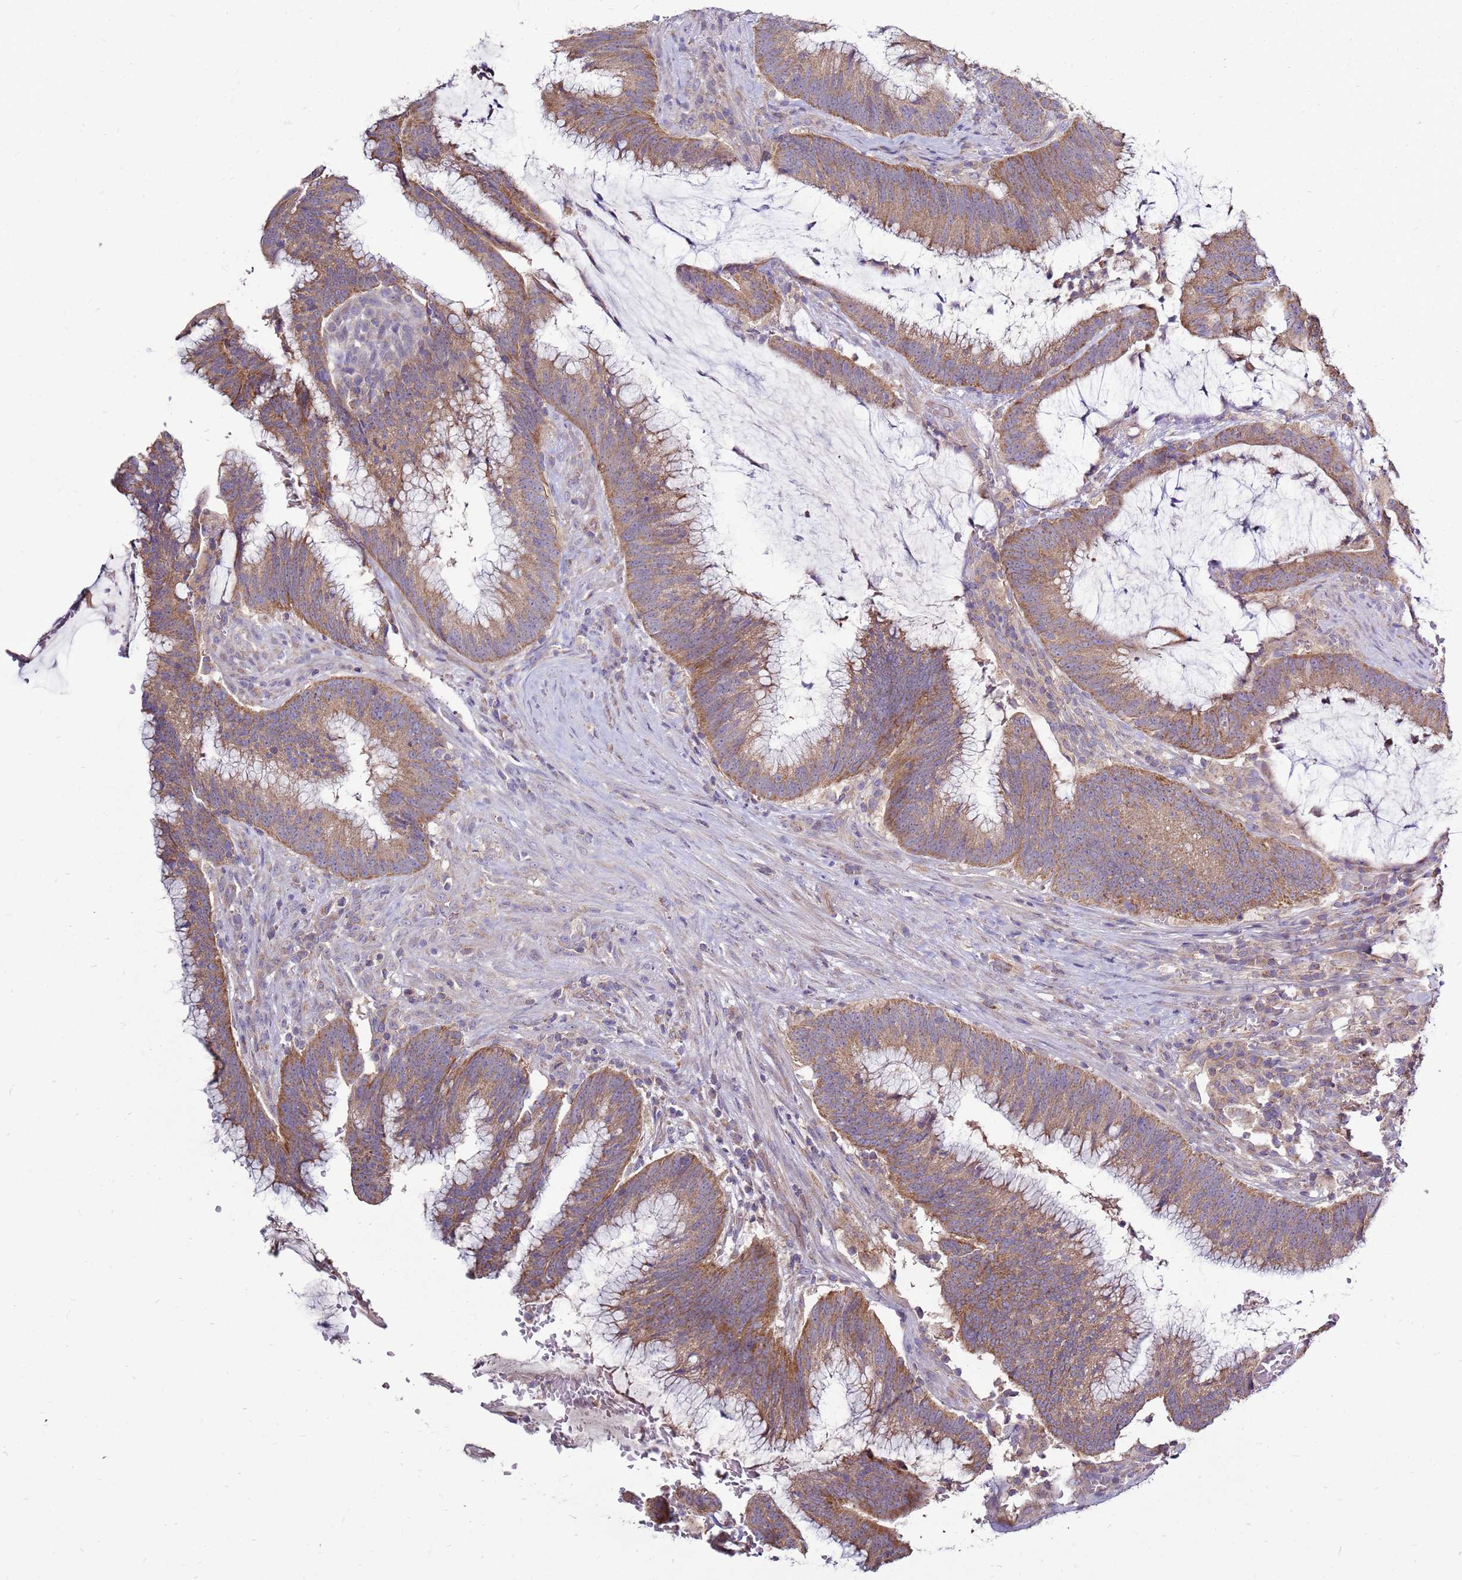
{"staining": {"intensity": "moderate", "quantity": ">75%", "location": "cytoplasmic/membranous"}, "tissue": "colorectal cancer", "cell_type": "Tumor cells", "image_type": "cancer", "snomed": [{"axis": "morphology", "description": "Adenocarcinoma, NOS"}, {"axis": "topography", "description": "Rectum"}], "caption": "This histopathology image exhibits immunohistochemistry staining of adenocarcinoma (colorectal), with medium moderate cytoplasmic/membranous positivity in approximately >75% of tumor cells.", "gene": "TRAPPC4", "patient": {"sex": "female", "age": 77}}